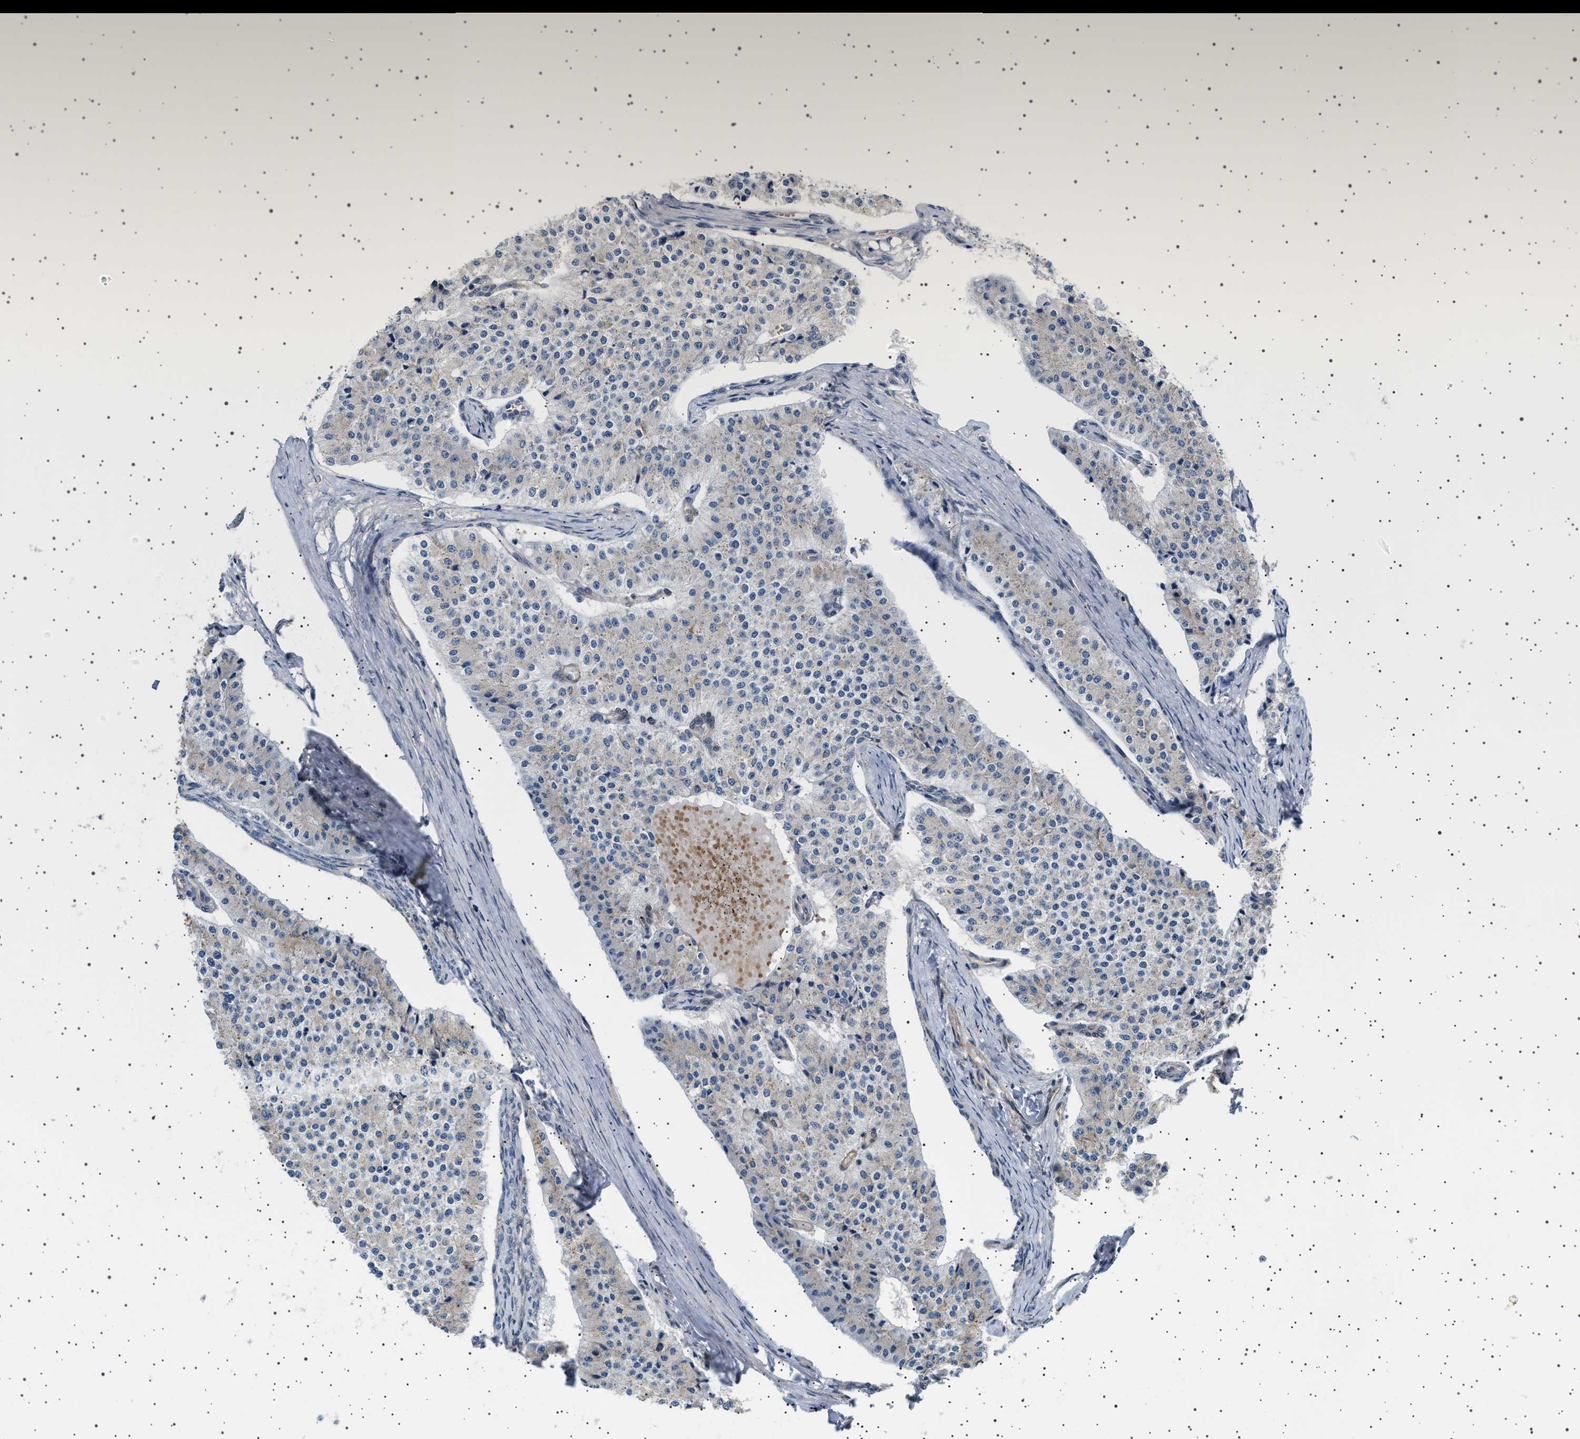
{"staining": {"intensity": "negative", "quantity": "none", "location": "none"}, "tissue": "carcinoid", "cell_type": "Tumor cells", "image_type": "cancer", "snomed": [{"axis": "morphology", "description": "Carcinoid, malignant, NOS"}, {"axis": "topography", "description": "Colon"}], "caption": "A histopathology image of carcinoid stained for a protein reveals no brown staining in tumor cells. (Immunohistochemistry (ihc), brightfield microscopy, high magnification).", "gene": "BAG3", "patient": {"sex": "female", "age": 52}}